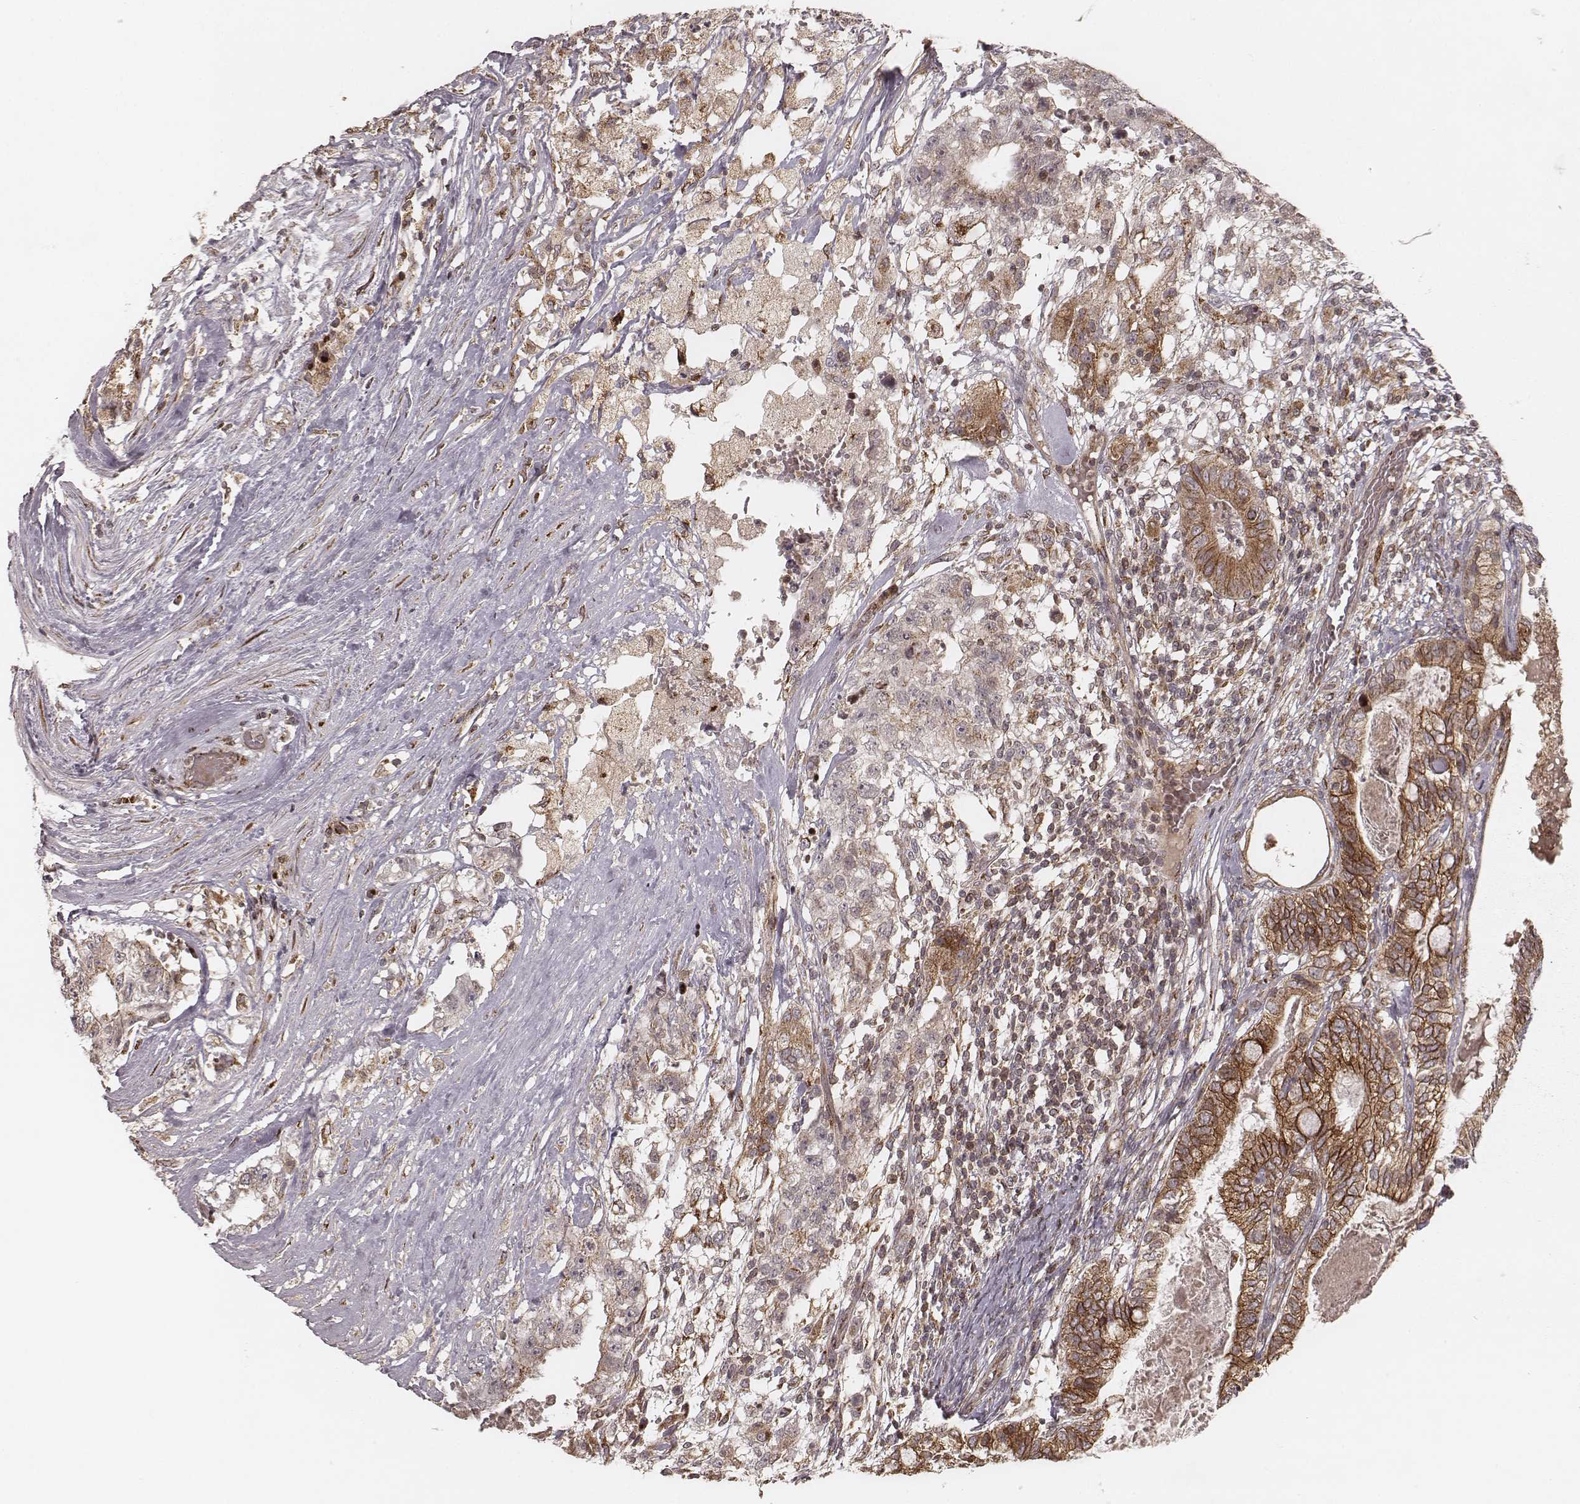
{"staining": {"intensity": "strong", "quantity": "25%-75%", "location": "cytoplasmic/membranous"}, "tissue": "testis cancer", "cell_type": "Tumor cells", "image_type": "cancer", "snomed": [{"axis": "morphology", "description": "Seminoma, NOS"}, {"axis": "morphology", "description": "Carcinoma, Embryonal, NOS"}, {"axis": "topography", "description": "Testis"}], "caption": "Strong cytoplasmic/membranous protein positivity is identified in approximately 25%-75% of tumor cells in seminoma (testis).", "gene": "MYO19", "patient": {"sex": "male", "age": 41}}